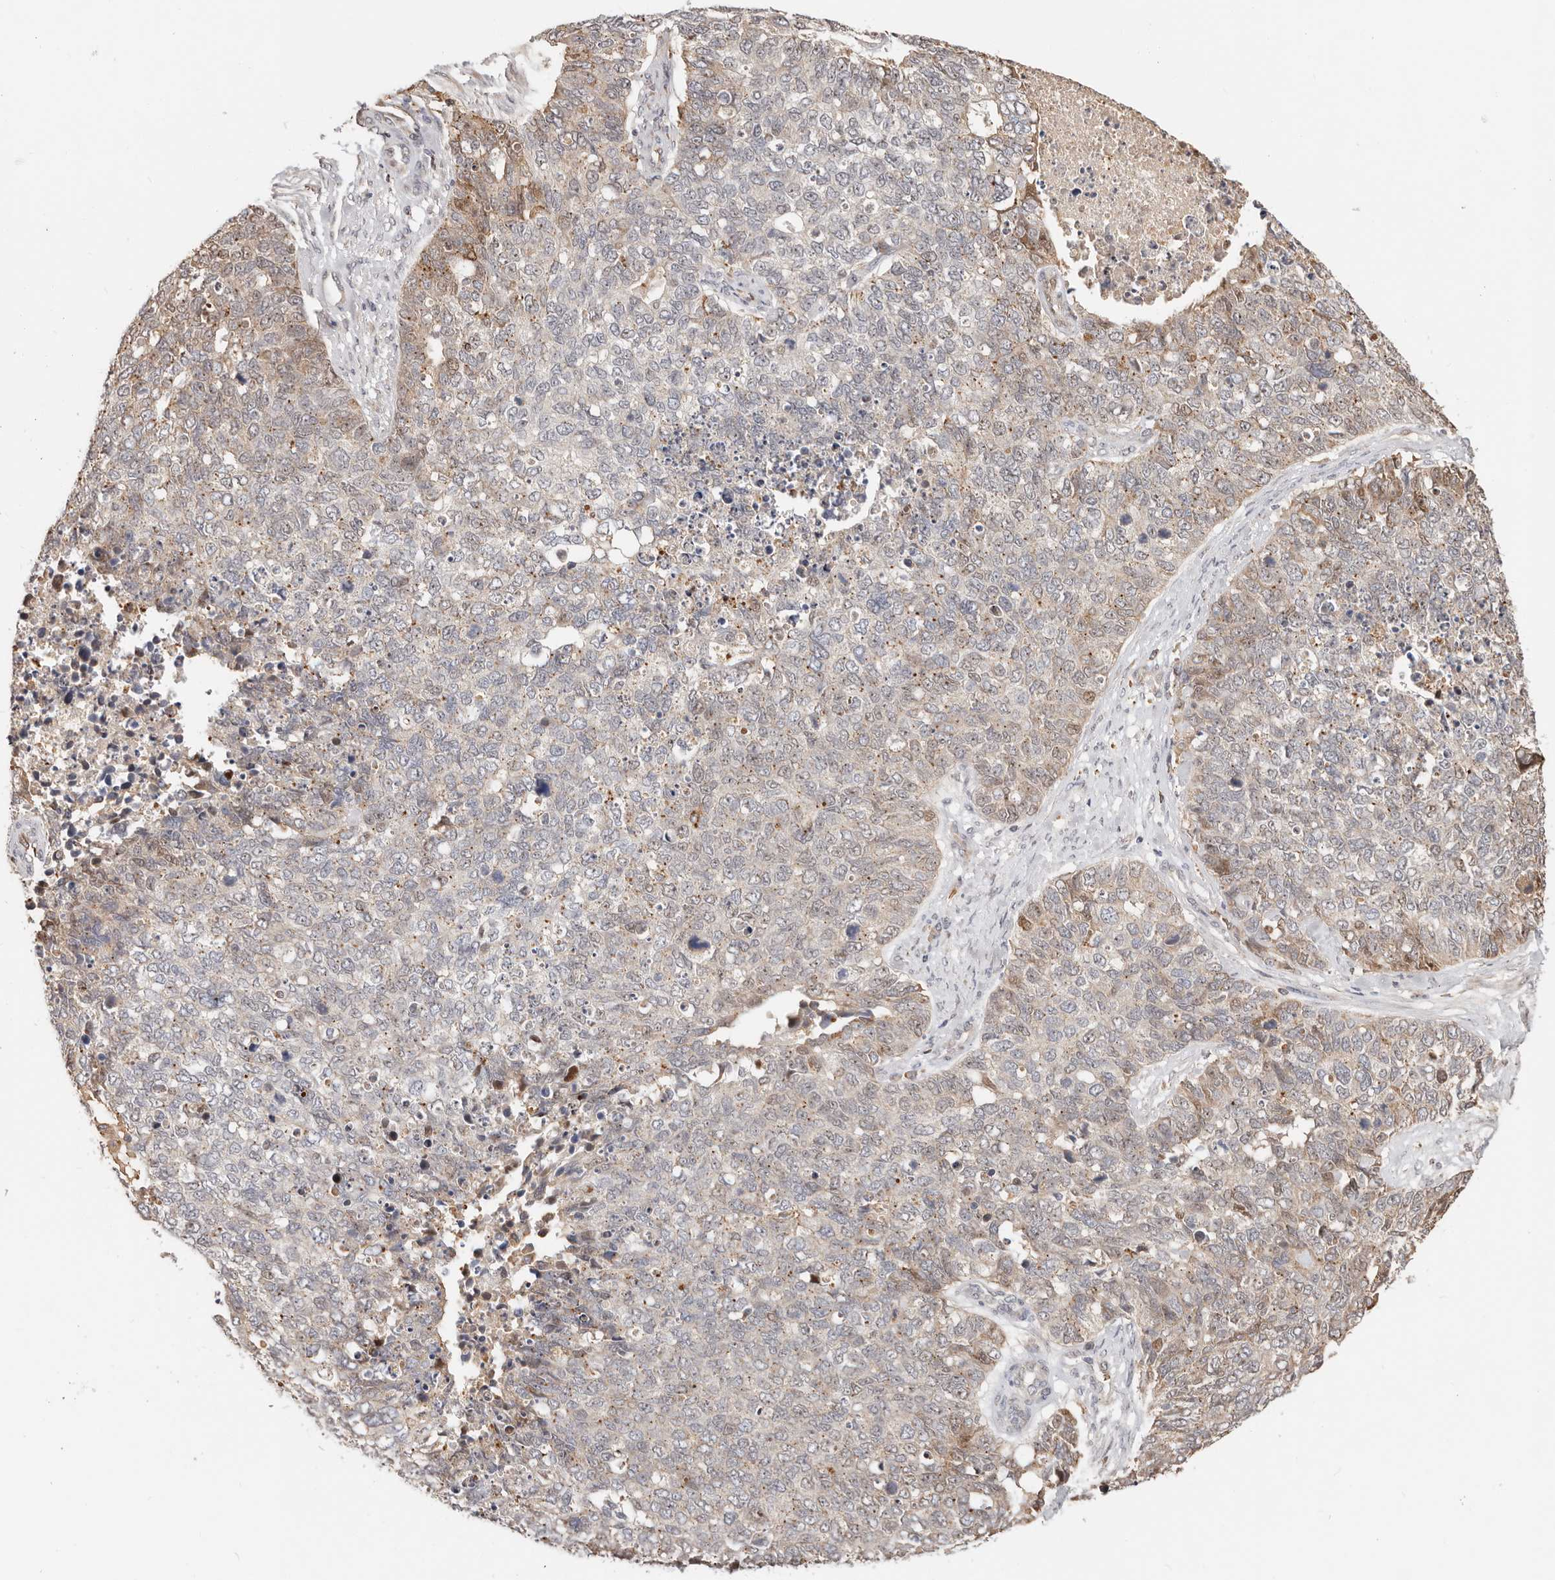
{"staining": {"intensity": "moderate", "quantity": "<25%", "location": "cytoplasmic/membranous,nuclear"}, "tissue": "cervical cancer", "cell_type": "Tumor cells", "image_type": "cancer", "snomed": [{"axis": "morphology", "description": "Squamous cell carcinoma, NOS"}, {"axis": "topography", "description": "Cervix"}], "caption": "Tumor cells reveal low levels of moderate cytoplasmic/membranous and nuclear staining in about <25% of cells in human squamous cell carcinoma (cervical).", "gene": "ZRANB1", "patient": {"sex": "female", "age": 63}}